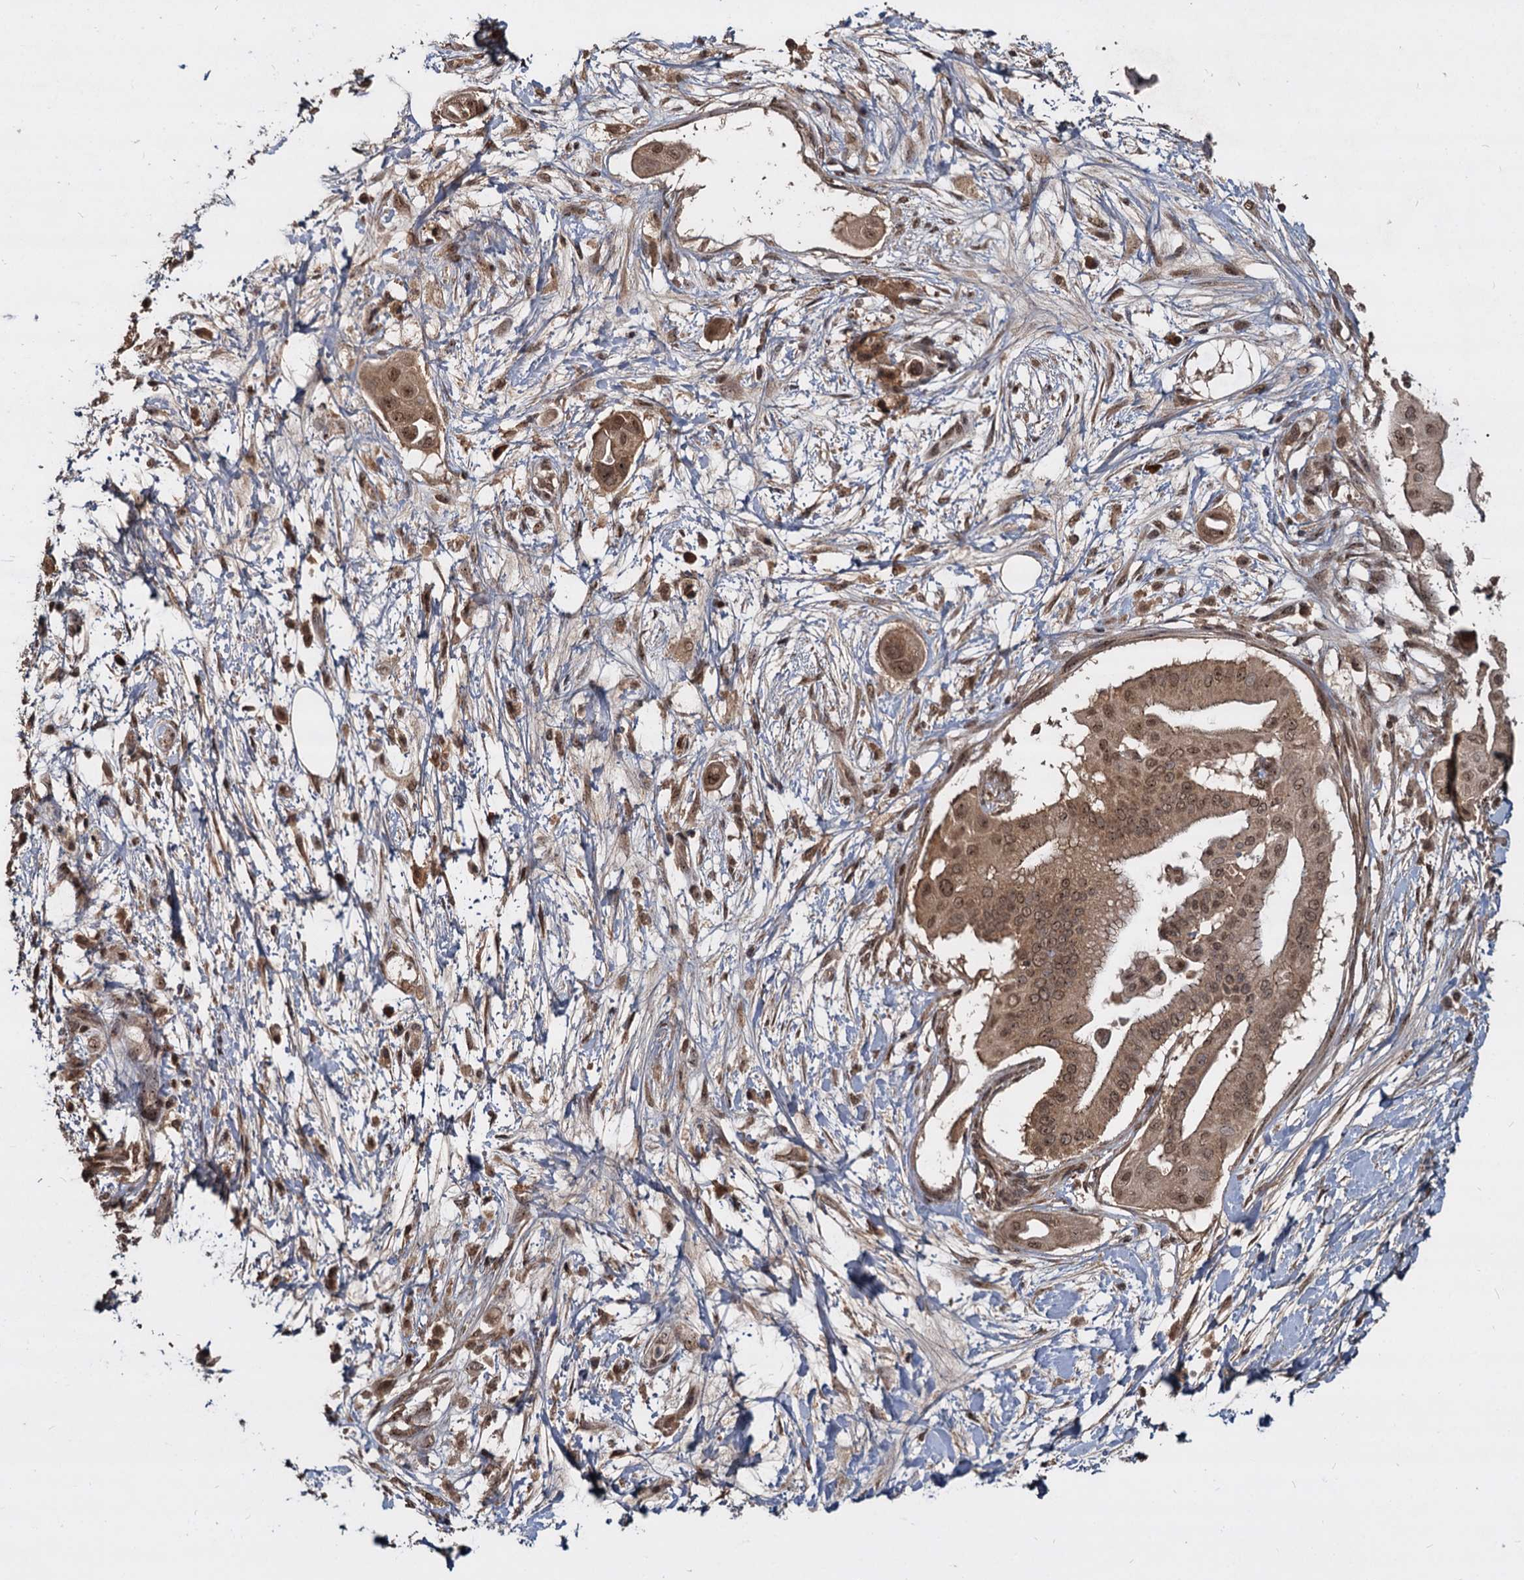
{"staining": {"intensity": "moderate", "quantity": ">75%", "location": "cytoplasmic/membranous,nuclear"}, "tissue": "pancreatic cancer", "cell_type": "Tumor cells", "image_type": "cancer", "snomed": [{"axis": "morphology", "description": "Adenocarcinoma, NOS"}, {"axis": "topography", "description": "Pancreas"}], "caption": "An immunohistochemistry image of neoplastic tissue is shown. Protein staining in brown labels moderate cytoplasmic/membranous and nuclear positivity in adenocarcinoma (pancreatic) within tumor cells.", "gene": "FAM216B", "patient": {"sex": "male", "age": 68}}